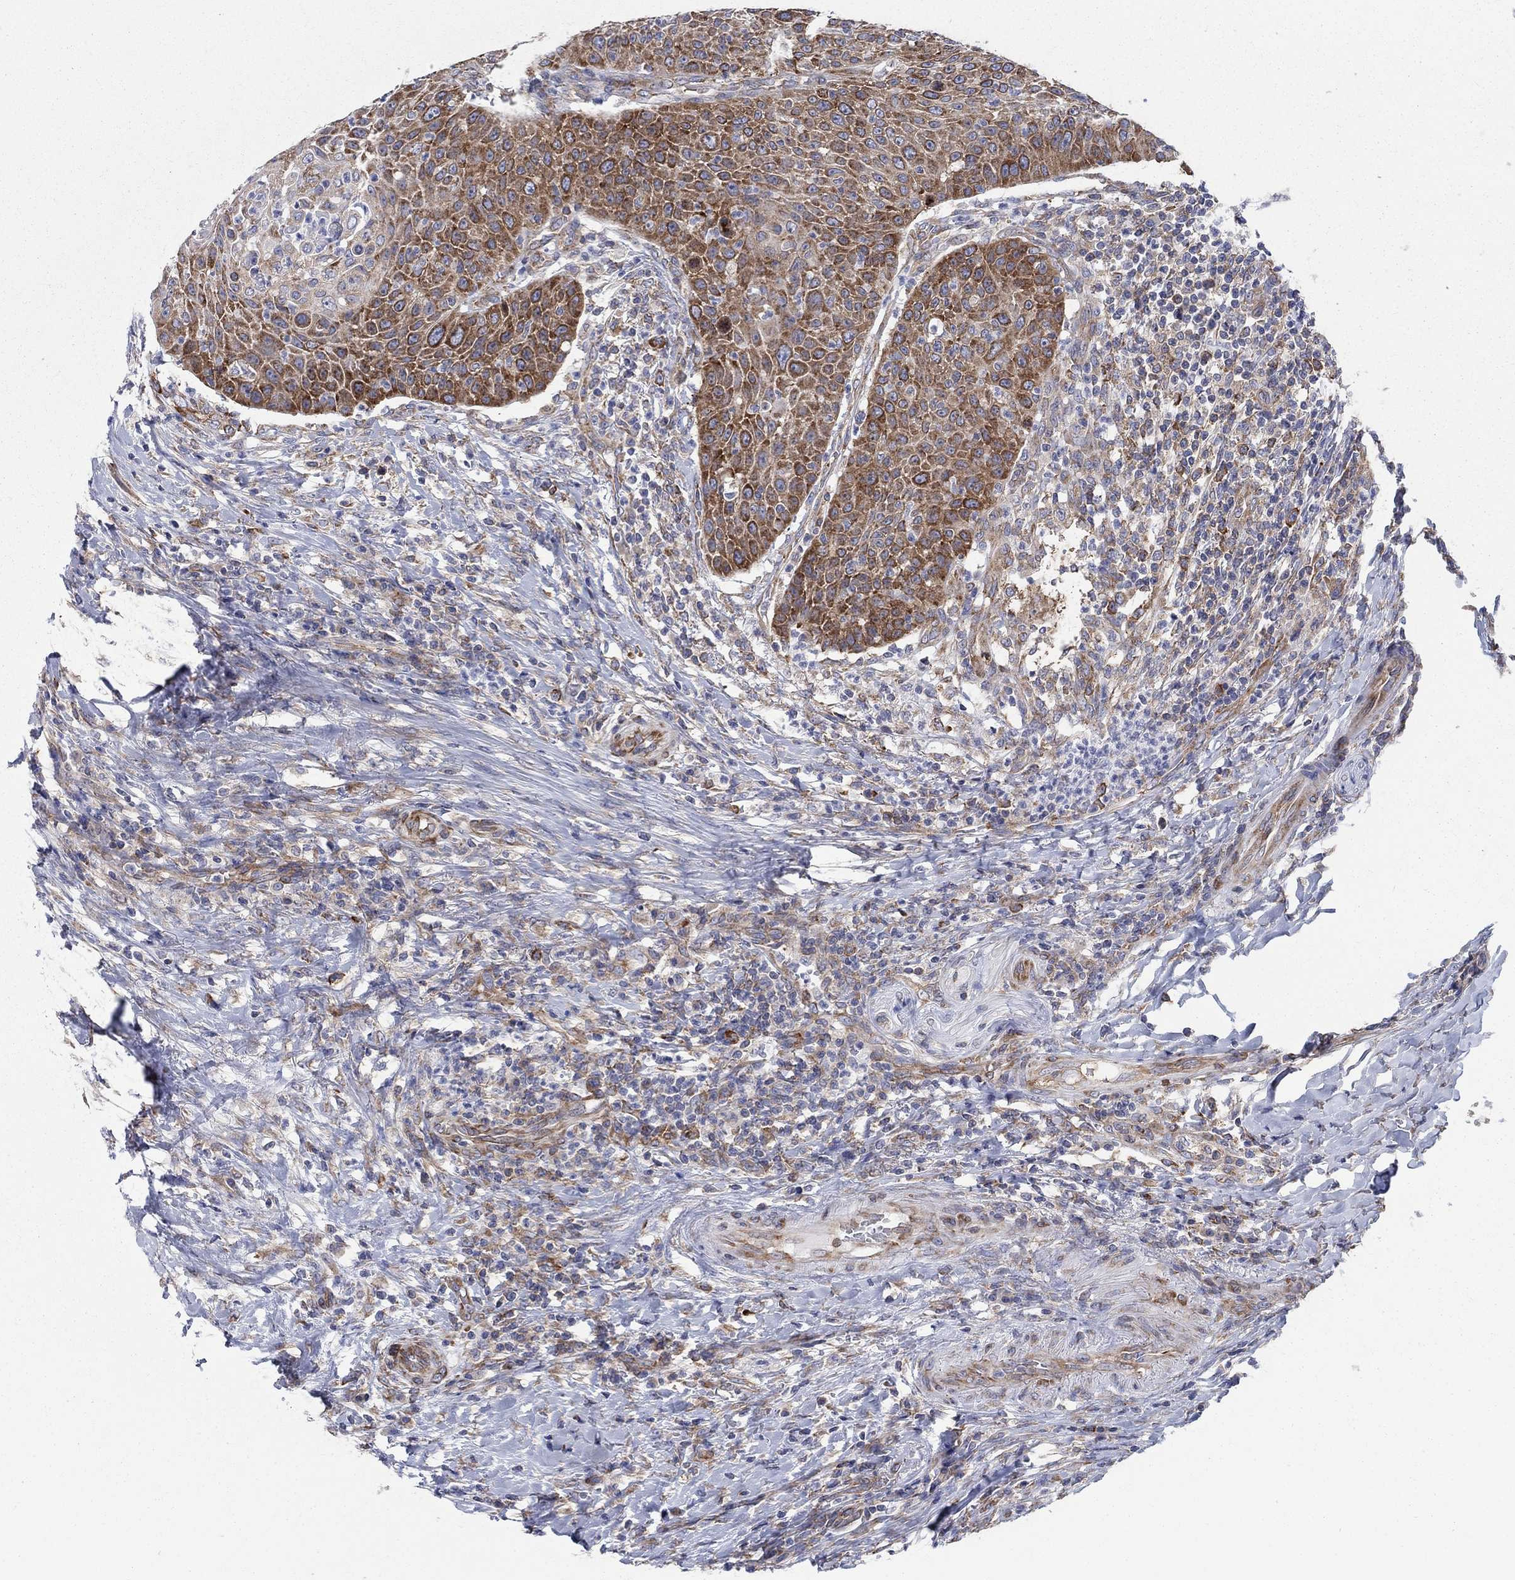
{"staining": {"intensity": "strong", "quantity": "25%-75%", "location": "cytoplasmic/membranous"}, "tissue": "head and neck cancer", "cell_type": "Tumor cells", "image_type": "cancer", "snomed": [{"axis": "morphology", "description": "Squamous cell carcinoma, NOS"}, {"axis": "topography", "description": "Head-Neck"}], "caption": "Head and neck cancer (squamous cell carcinoma) stained with IHC shows strong cytoplasmic/membranous positivity in approximately 25%-75% of tumor cells. The staining was performed using DAB (3,3'-diaminobenzidine) to visualize the protein expression in brown, while the nuclei were stained in blue with hematoxylin (Magnification: 20x).", "gene": "TMEM59", "patient": {"sex": "male", "age": 69}}